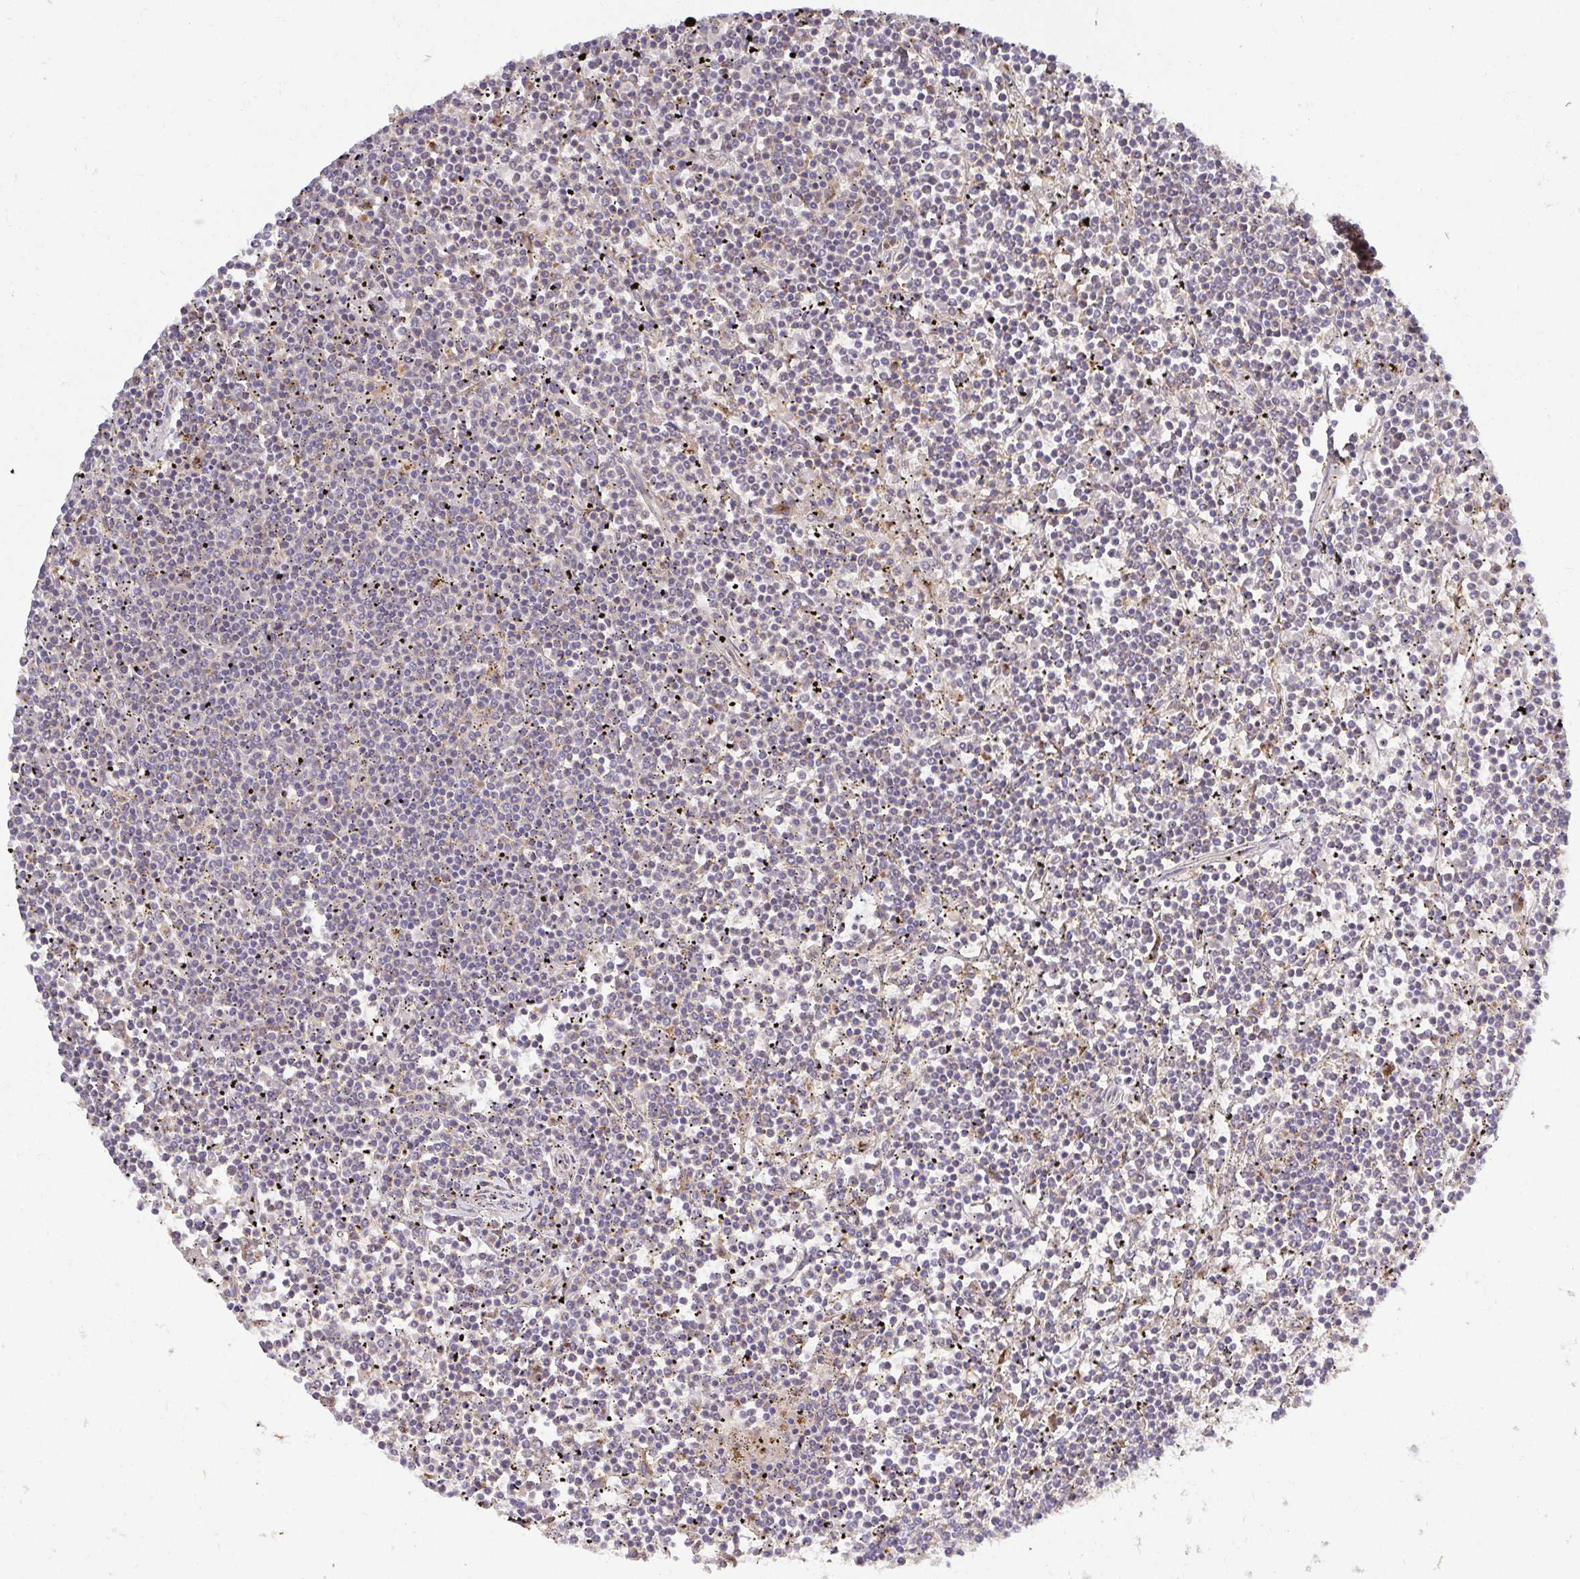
{"staining": {"intensity": "negative", "quantity": "none", "location": "none"}, "tissue": "lymphoma", "cell_type": "Tumor cells", "image_type": "cancer", "snomed": [{"axis": "morphology", "description": "Malignant lymphoma, non-Hodgkin's type, Low grade"}, {"axis": "topography", "description": "Spleen"}], "caption": "Micrograph shows no significant protein expression in tumor cells of low-grade malignant lymphoma, non-Hodgkin's type. (DAB (3,3'-diaminobenzidine) immunohistochemistry (IHC), high magnification).", "gene": "TM9SF4", "patient": {"sex": "female", "age": 19}}